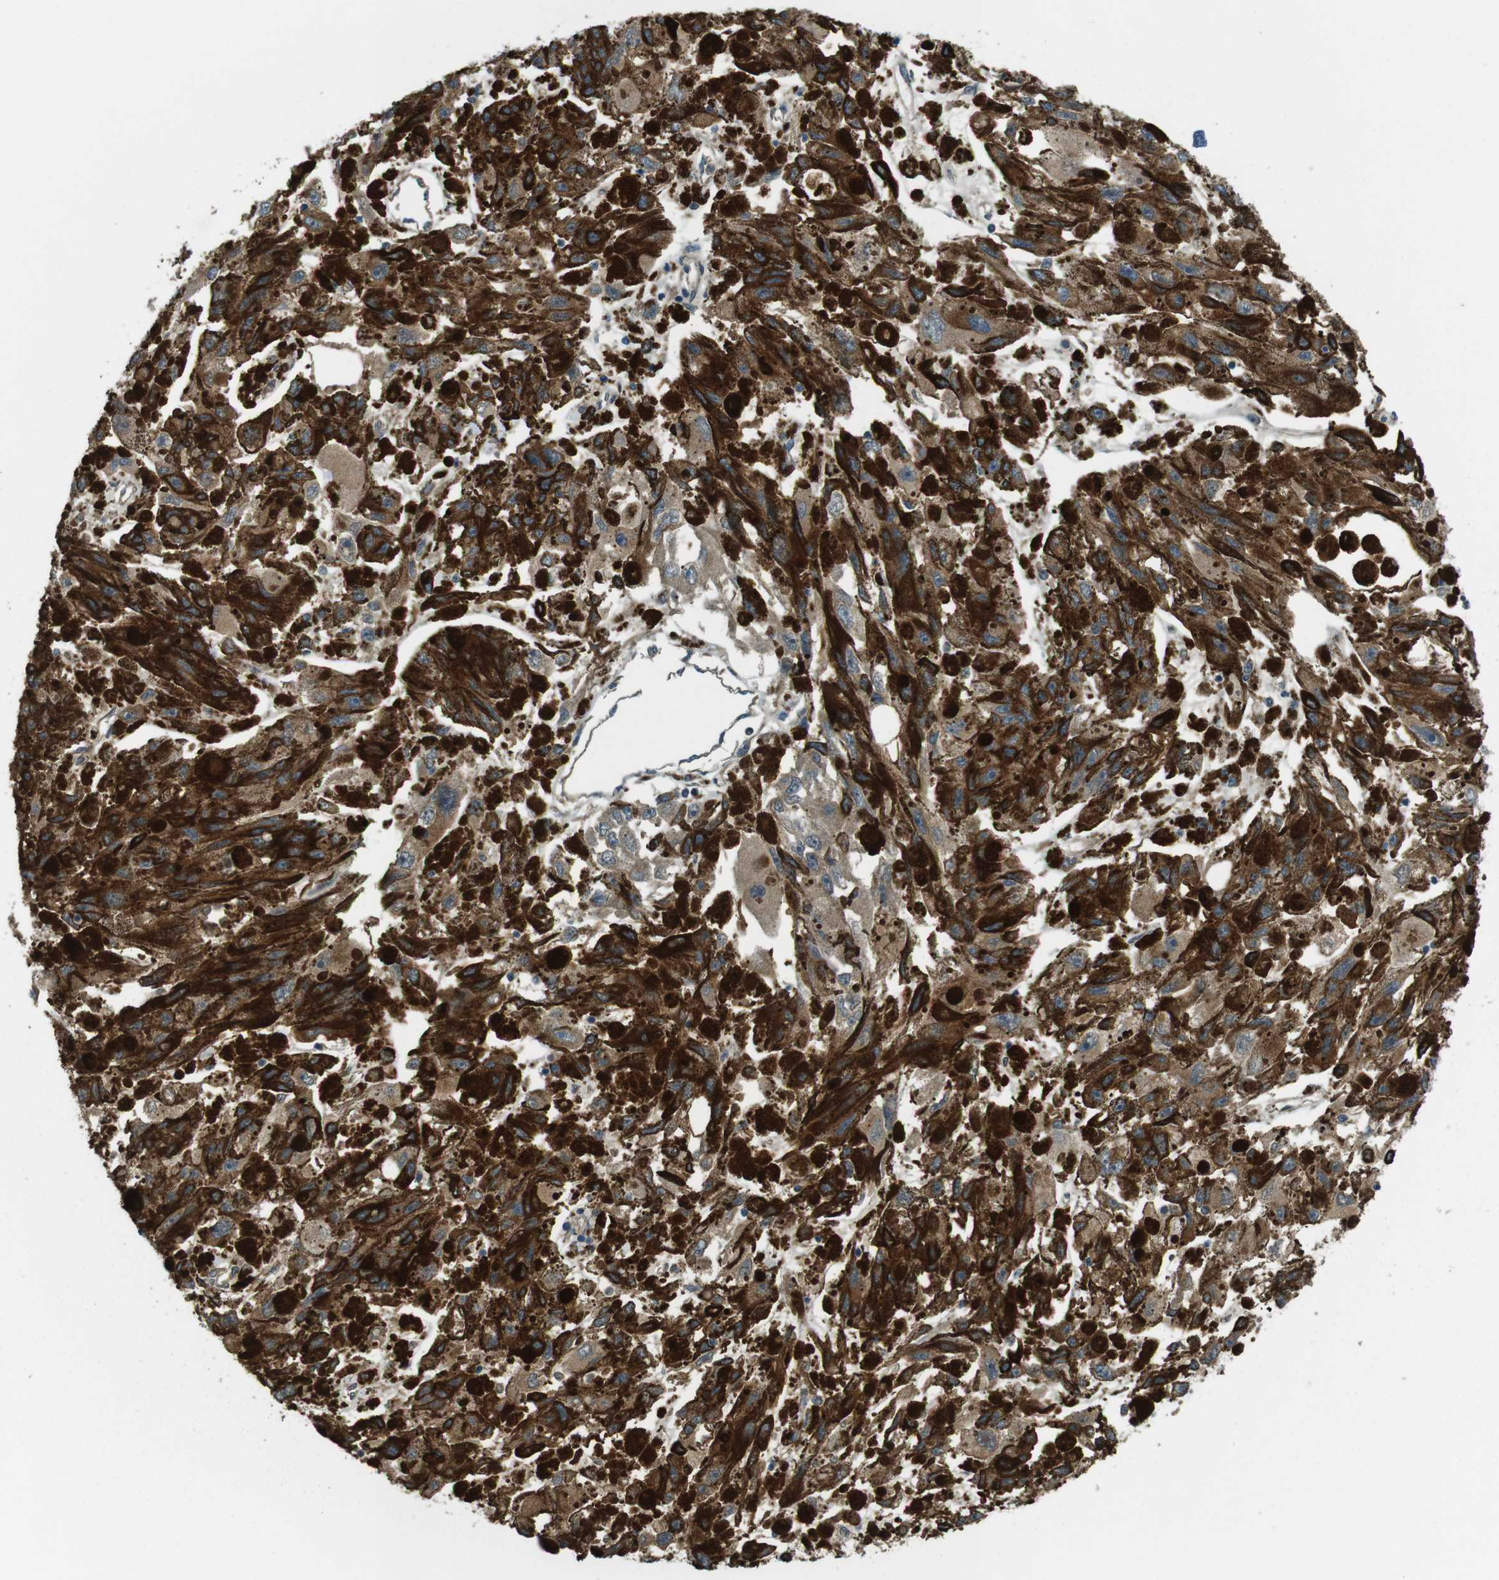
{"staining": {"intensity": "moderate", "quantity": ">75%", "location": "cytoplasmic/membranous"}, "tissue": "melanoma", "cell_type": "Tumor cells", "image_type": "cancer", "snomed": [{"axis": "morphology", "description": "Malignant melanoma, NOS"}, {"axis": "topography", "description": "Skin"}], "caption": "Brown immunohistochemical staining in human melanoma exhibits moderate cytoplasmic/membranous staining in approximately >75% of tumor cells. (Stains: DAB (3,3'-diaminobenzidine) in brown, nuclei in blue, Microscopy: brightfield microscopy at high magnification).", "gene": "FUT2", "patient": {"sex": "female", "age": 104}}